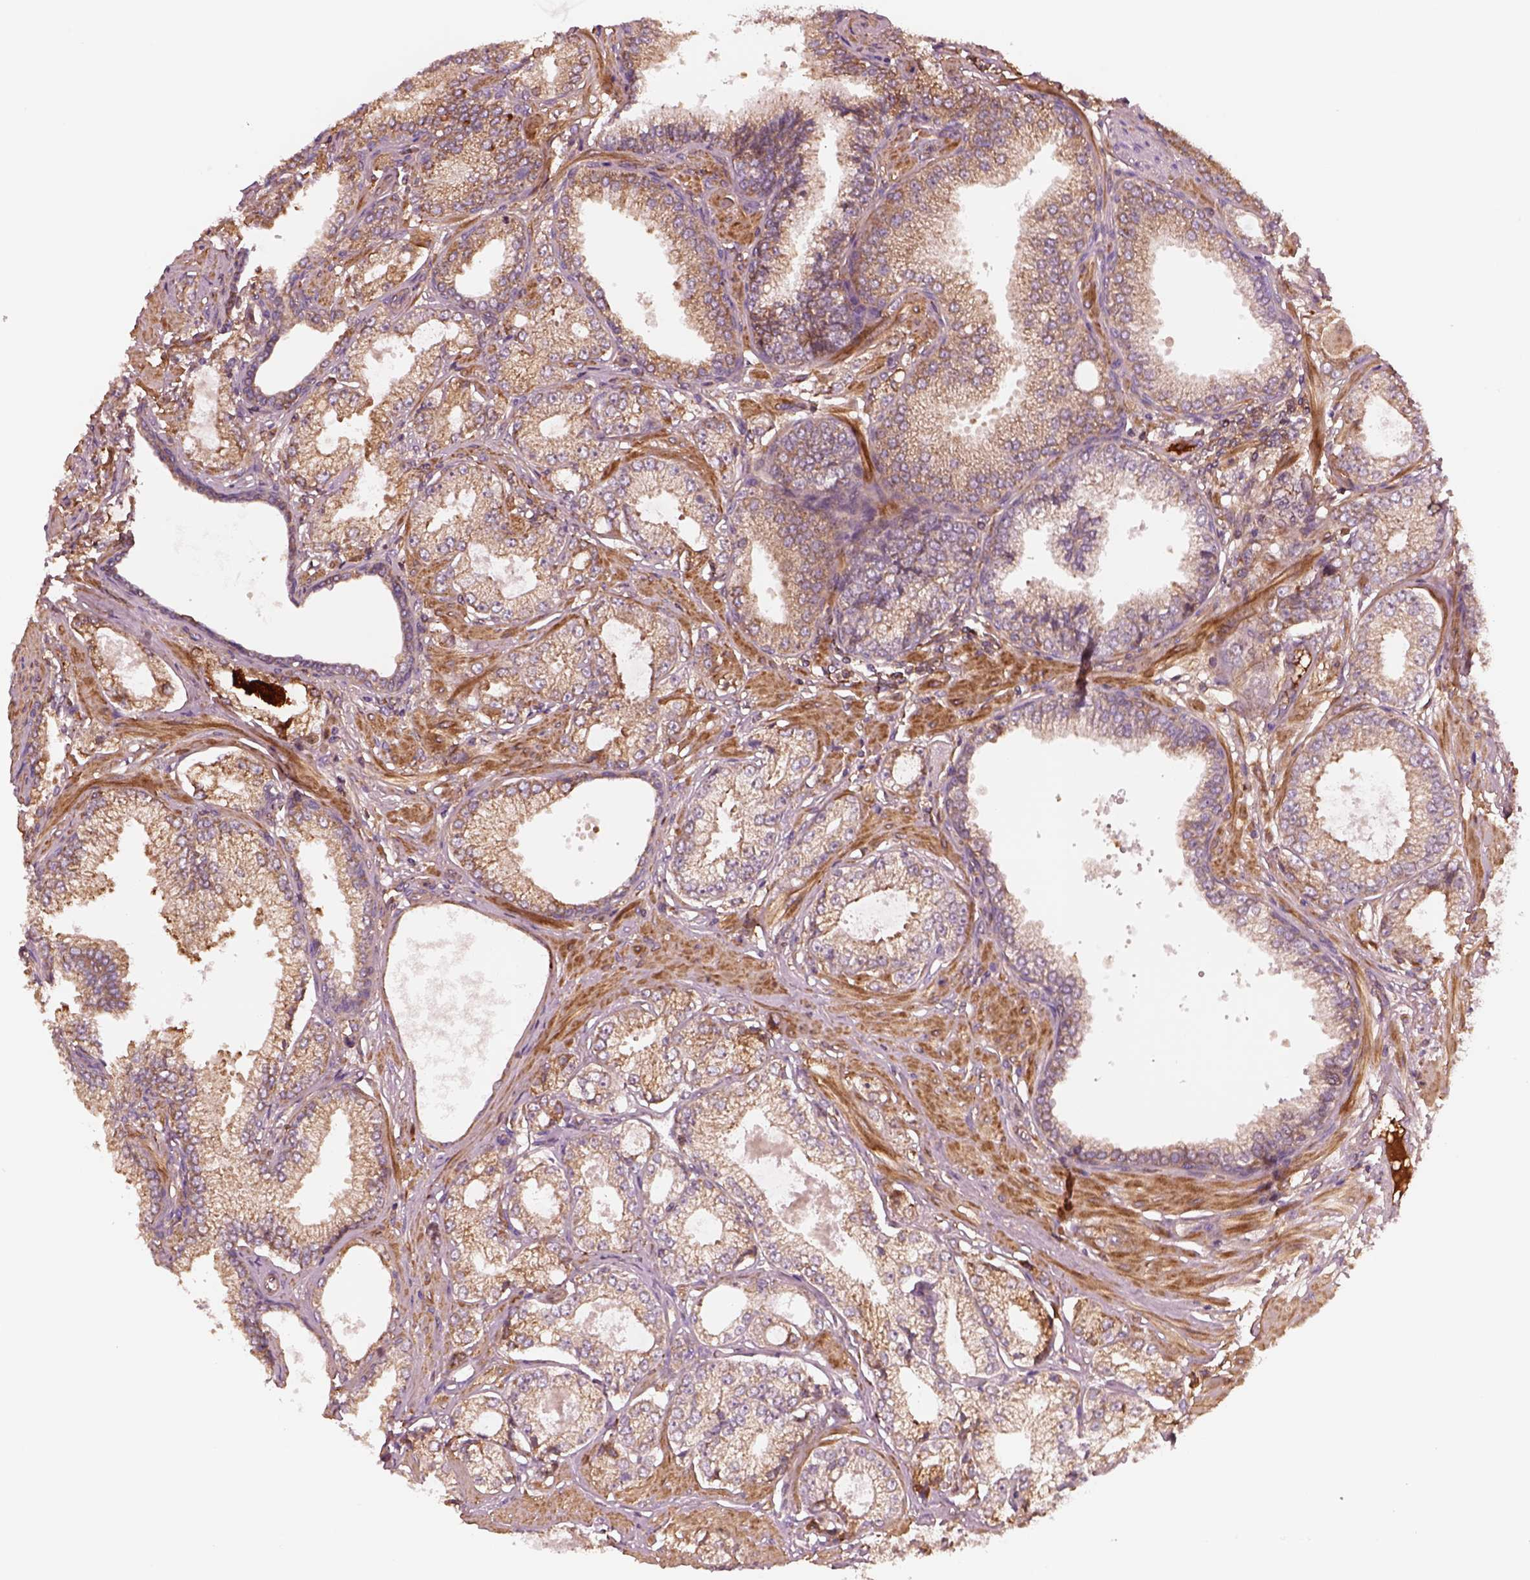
{"staining": {"intensity": "moderate", "quantity": "<25%", "location": "cytoplasmic/membranous"}, "tissue": "prostate cancer", "cell_type": "Tumor cells", "image_type": "cancer", "snomed": [{"axis": "morphology", "description": "Adenocarcinoma, NOS"}, {"axis": "topography", "description": "Prostate"}], "caption": "Moderate cytoplasmic/membranous positivity for a protein is present in approximately <25% of tumor cells of prostate cancer (adenocarcinoma) using immunohistochemistry.", "gene": "ASCC2", "patient": {"sex": "male", "age": 64}}